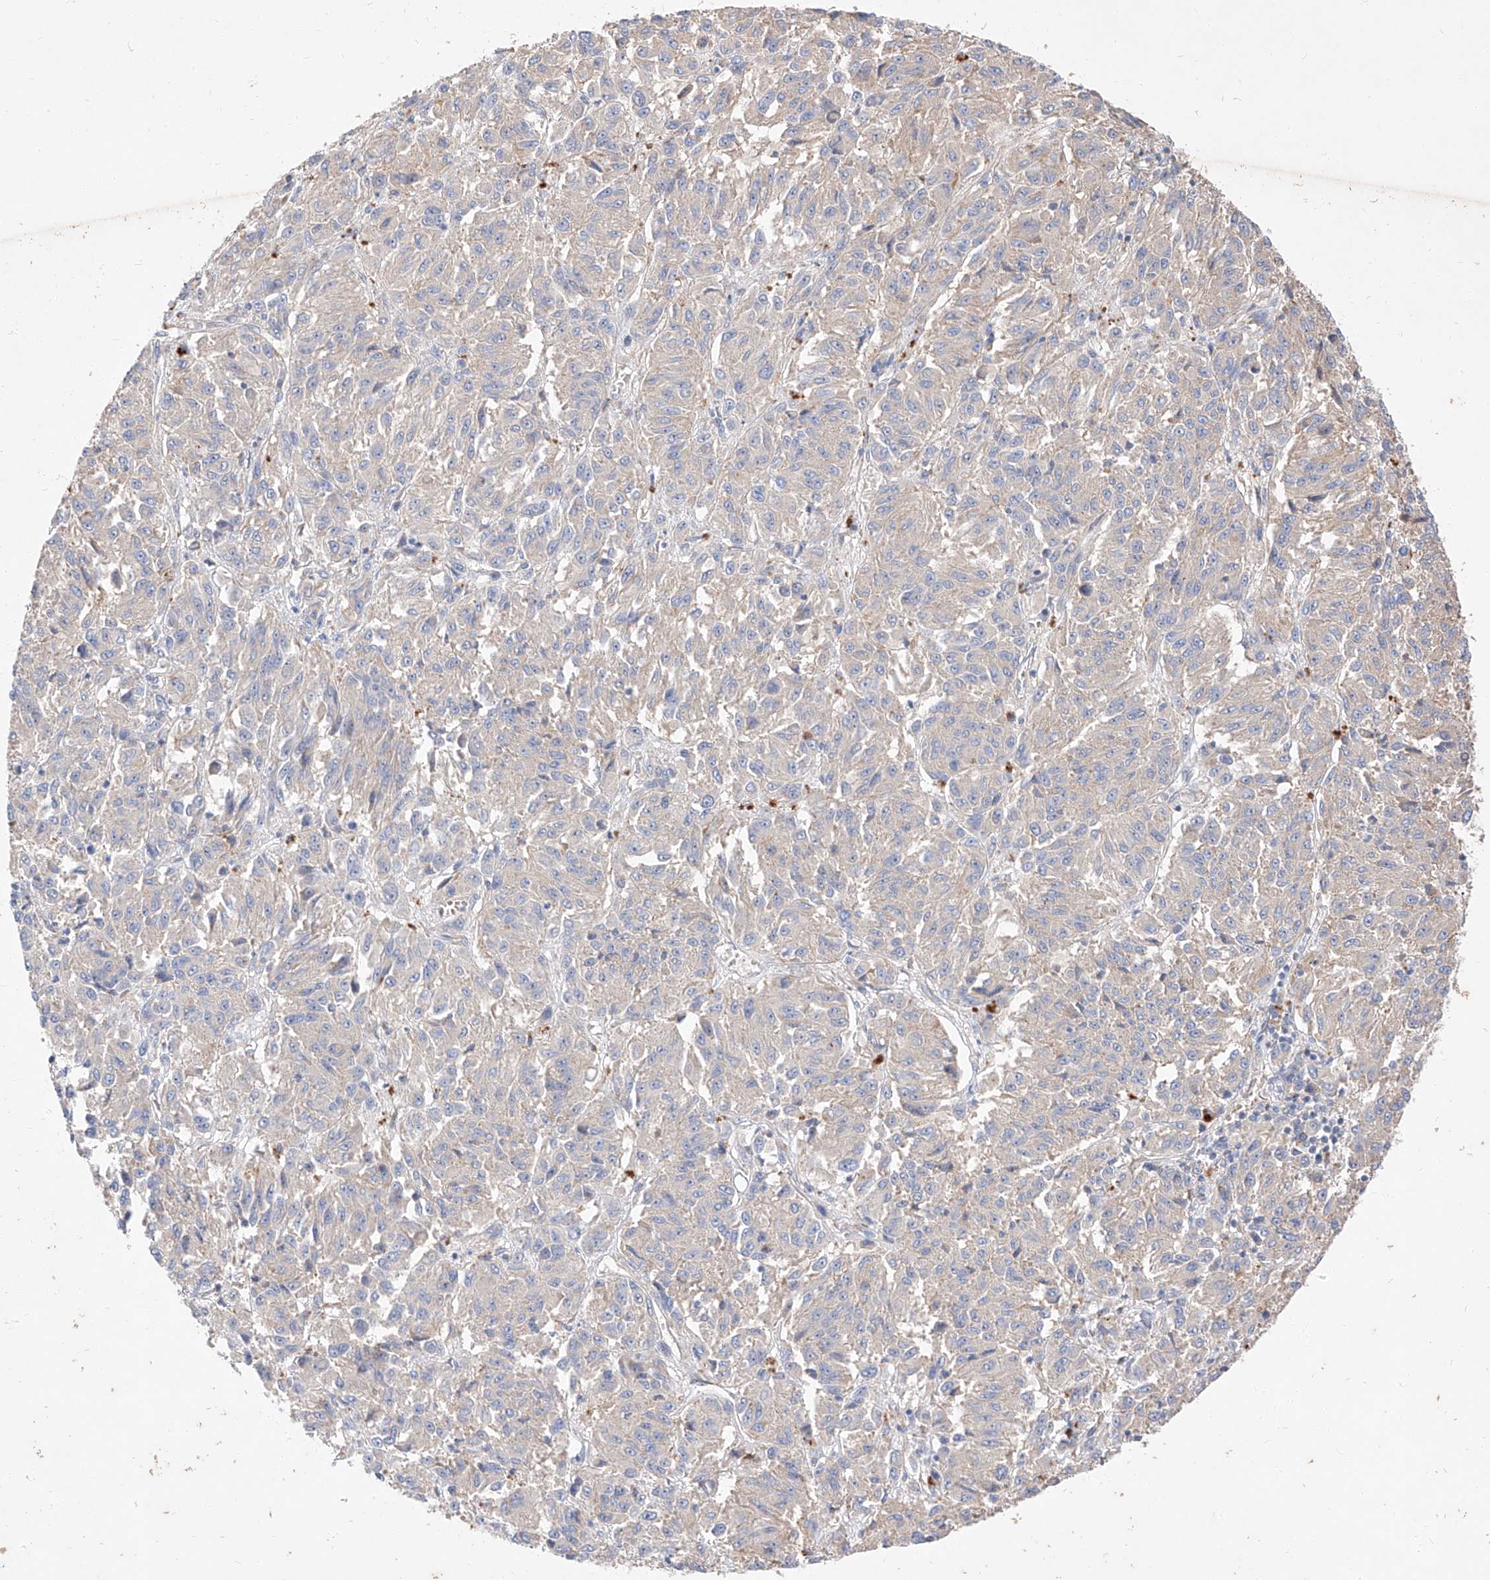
{"staining": {"intensity": "negative", "quantity": "none", "location": "none"}, "tissue": "melanoma", "cell_type": "Tumor cells", "image_type": "cancer", "snomed": [{"axis": "morphology", "description": "Malignant melanoma, Metastatic site"}, {"axis": "topography", "description": "Lung"}], "caption": "An image of melanoma stained for a protein reveals no brown staining in tumor cells. (Brightfield microscopy of DAB immunohistochemistry (IHC) at high magnification).", "gene": "DIRAS3", "patient": {"sex": "male", "age": 64}}